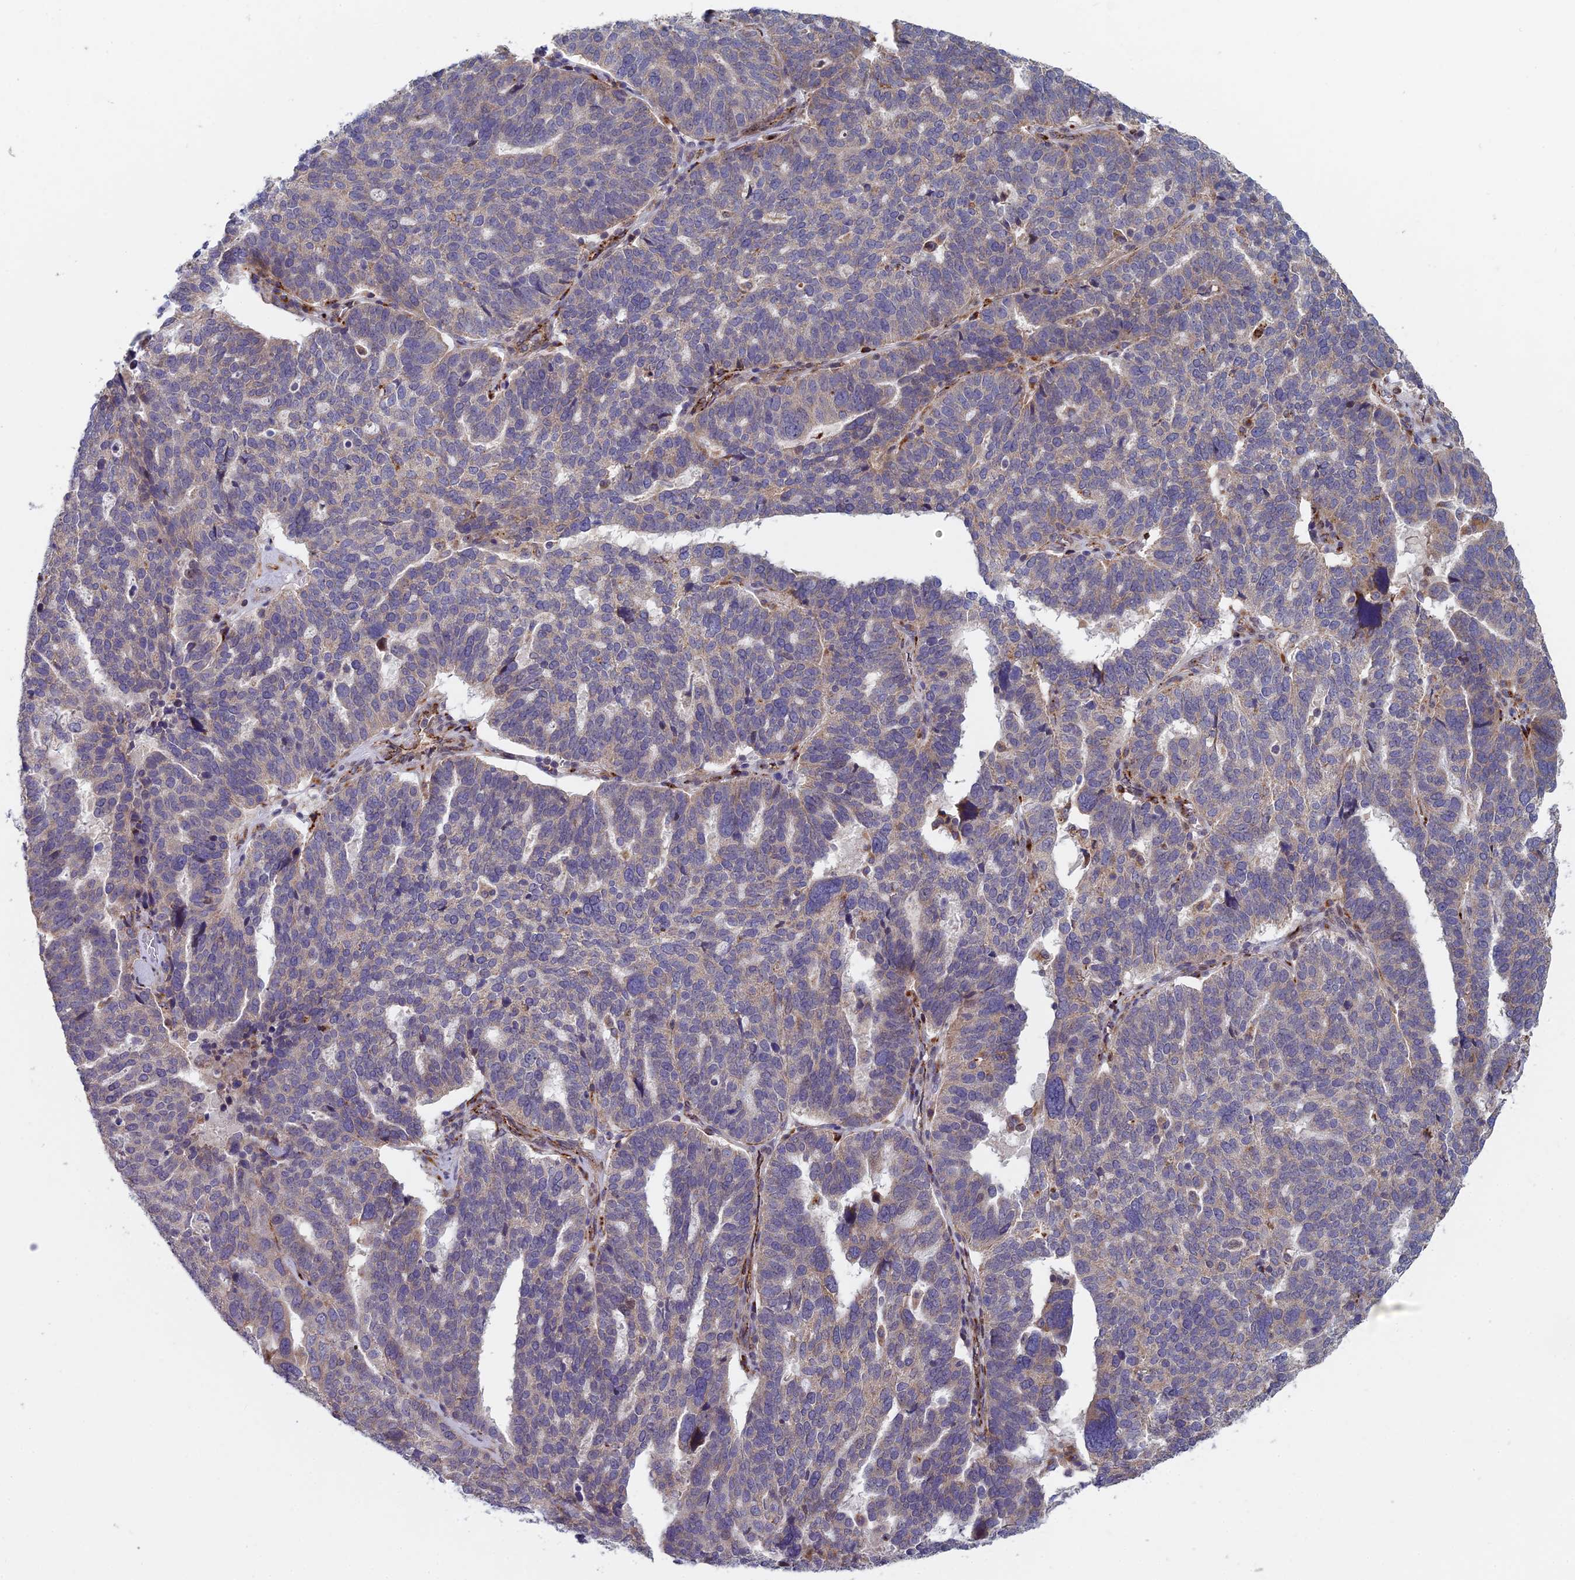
{"staining": {"intensity": "weak", "quantity": "25%-75%", "location": "cytoplasmic/membranous"}, "tissue": "ovarian cancer", "cell_type": "Tumor cells", "image_type": "cancer", "snomed": [{"axis": "morphology", "description": "Cystadenocarcinoma, serous, NOS"}, {"axis": "topography", "description": "Ovary"}], "caption": "DAB immunohistochemical staining of serous cystadenocarcinoma (ovarian) exhibits weak cytoplasmic/membranous protein staining in approximately 25%-75% of tumor cells.", "gene": "FOXS1", "patient": {"sex": "female", "age": 59}}